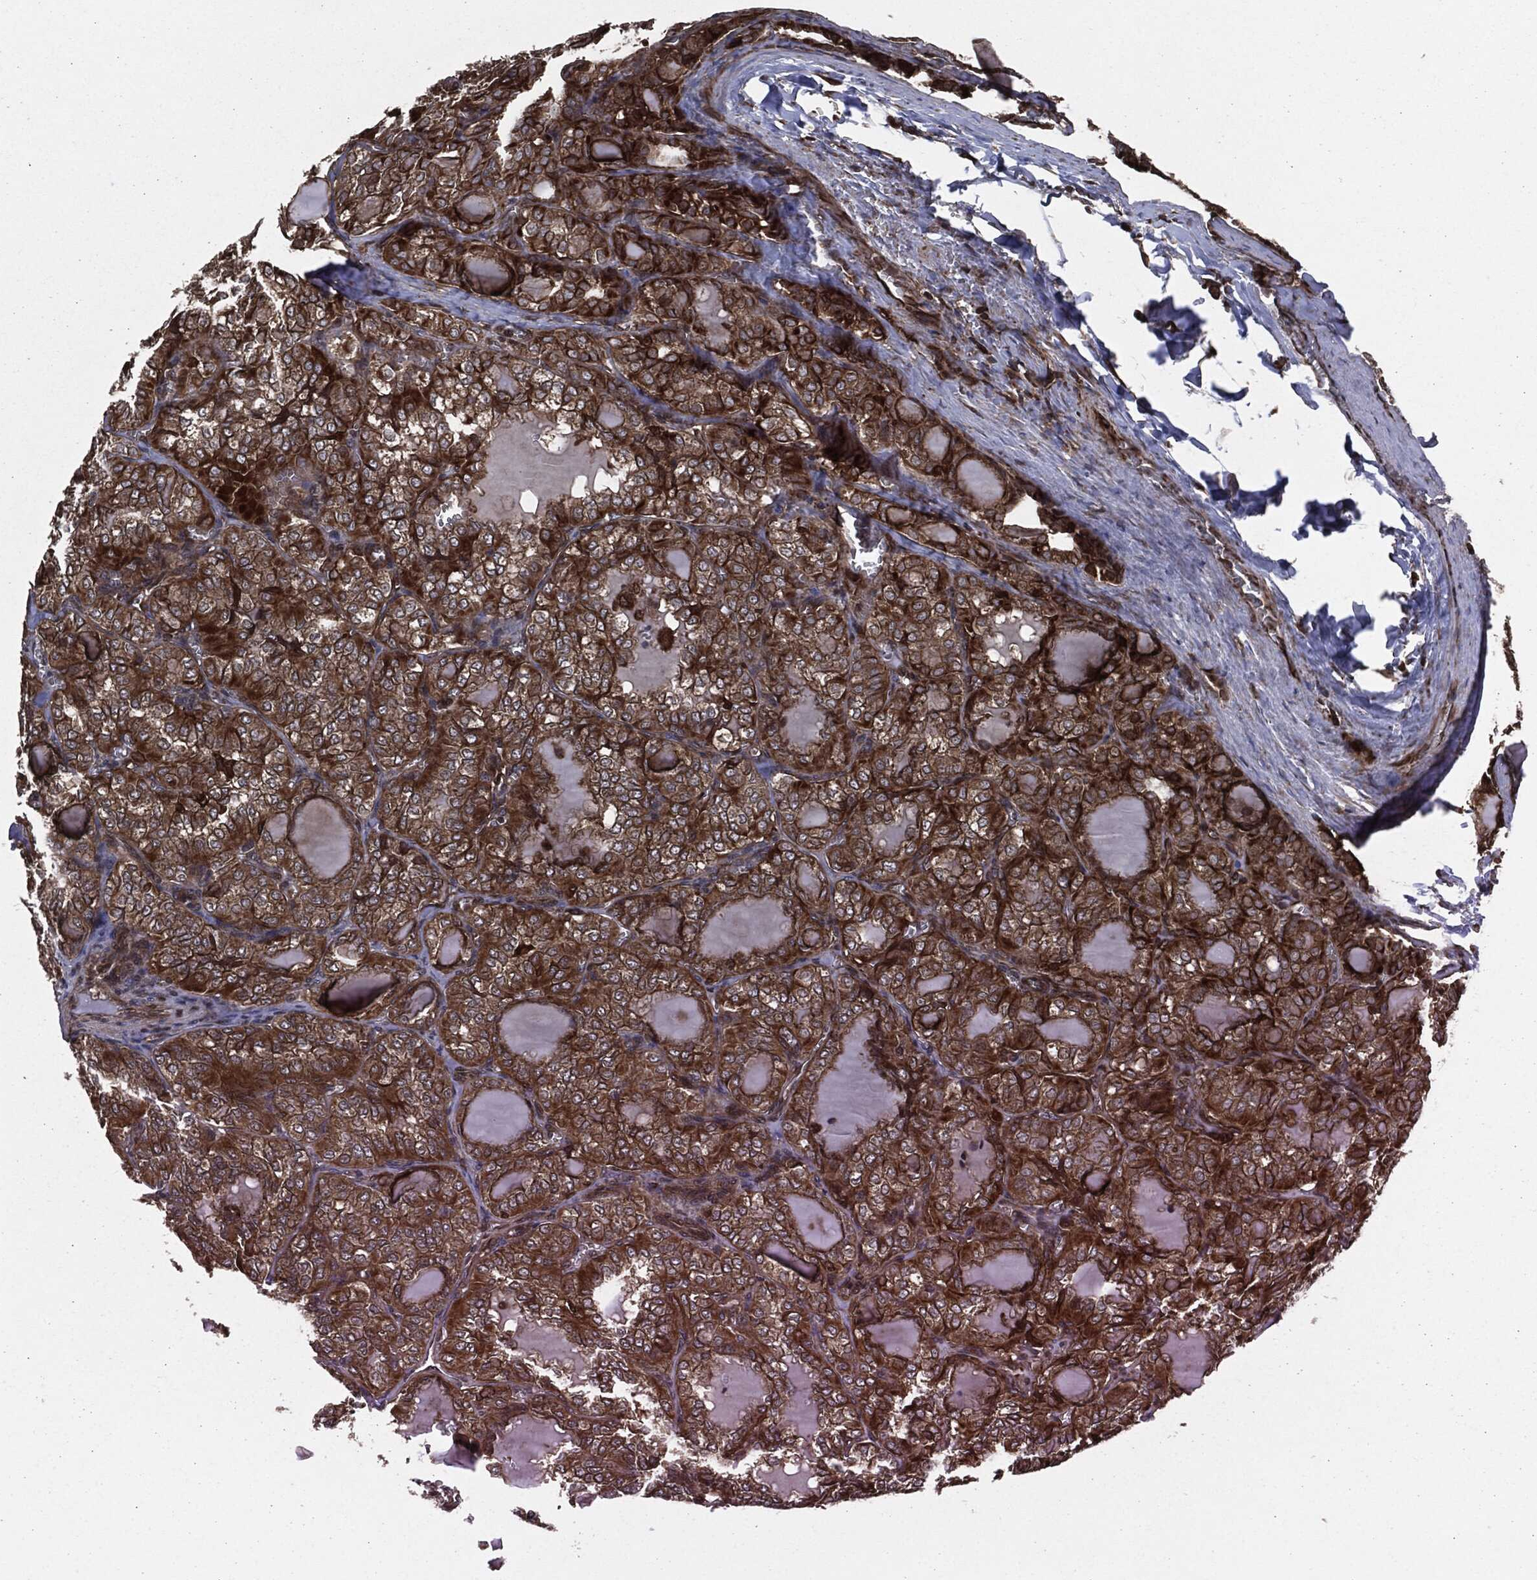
{"staining": {"intensity": "strong", "quantity": ">75%", "location": "cytoplasmic/membranous"}, "tissue": "thyroid cancer", "cell_type": "Tumor cells", "image_type": "cancer", "snomed": [{"axis": "morphology", "description": "Papillary adenocarcinoma, NOS"}, {"axis": "topography", "description": "Thyroid gland"}], "caption": "Protein staining by immunohistochemistry (IHC) reveals strong cytoplasmic/membranous positivity in approximately >75% of tumor cells in thyroid papillary adenocarcinoma.", "gene": "RAP1GDS1", "patient": {"sex": "female", "age": 41}}